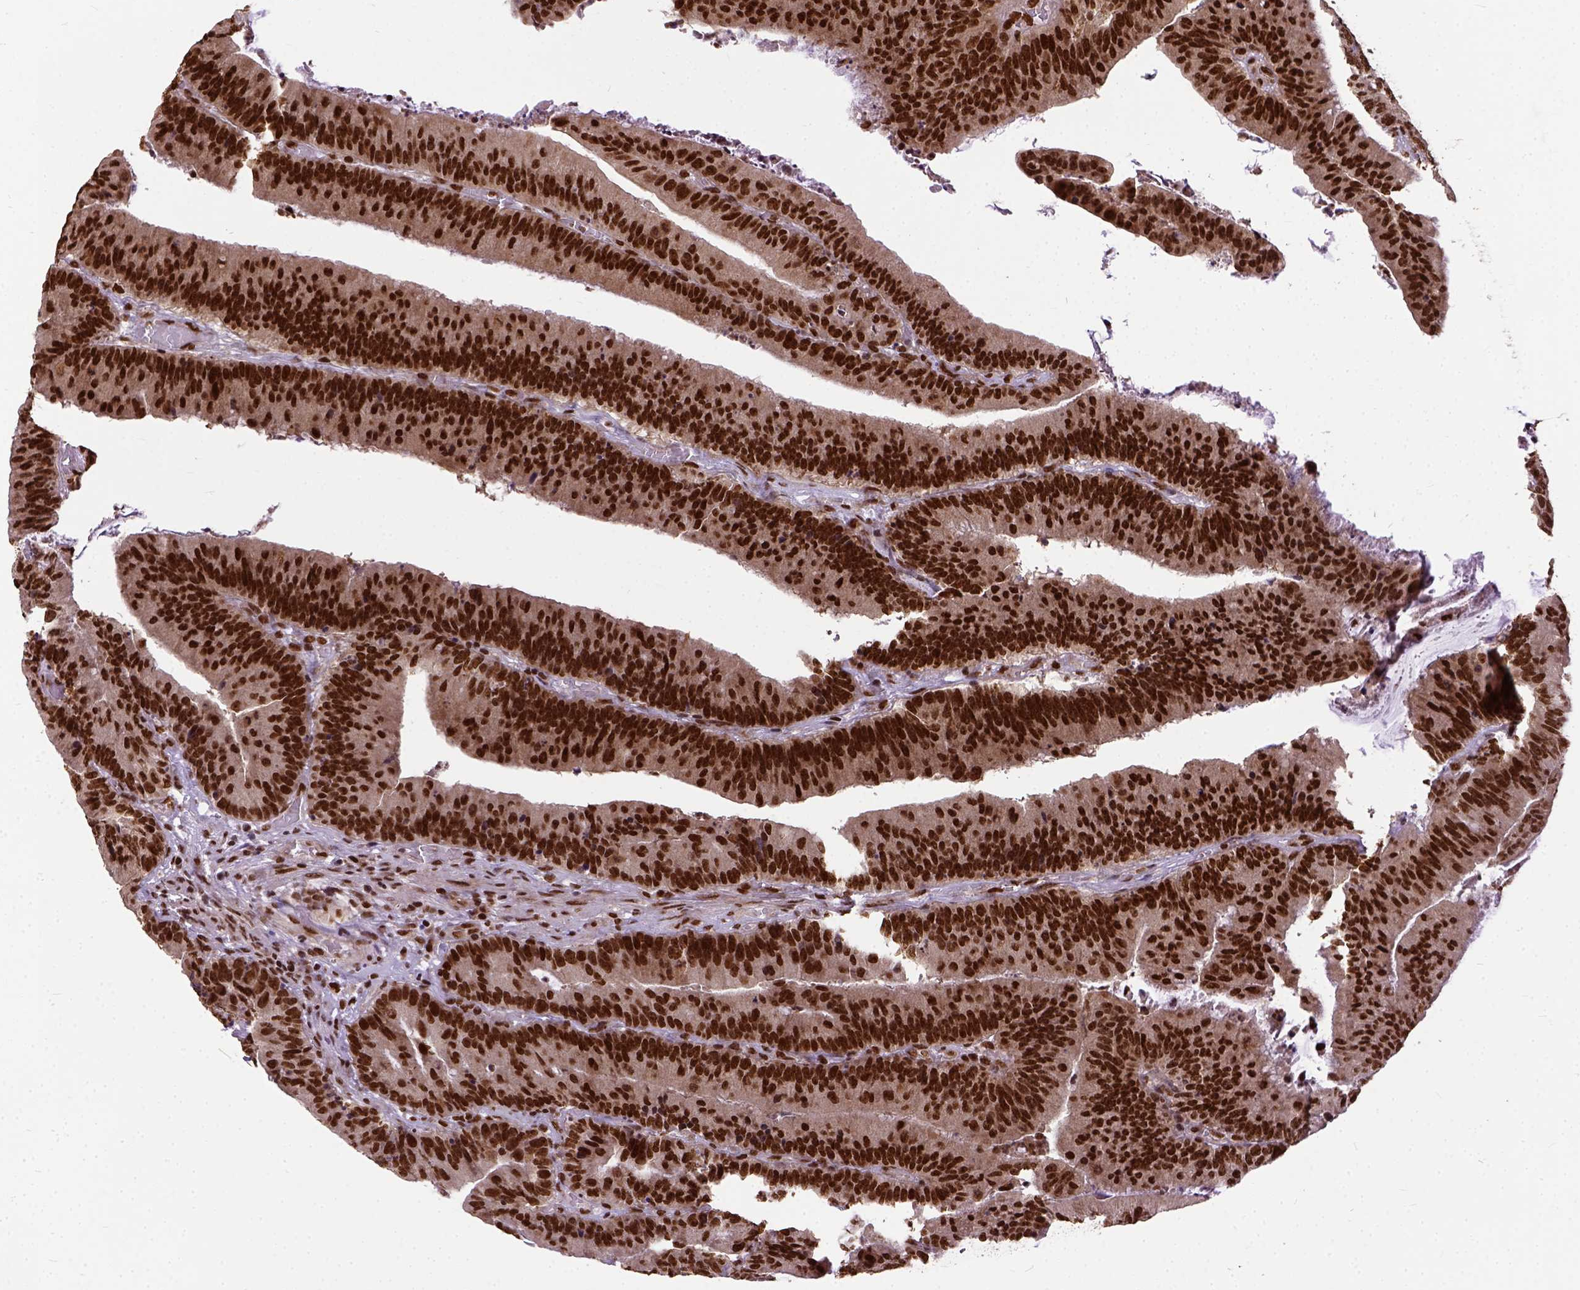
{"staining": {"intensity": "strong", "quantity": ">75%", "location": "nuclear"}, "tissue": "colorectal cancer", "cell_type": "Tumor cells", "image_type": "cancer", "snomed": [{"axis": "morphology", "description": "Adenocarcinoma, NOS"}, {"axis": "topography", "description": "Colon"}], "caption": "Immunohistochemical staining of human adenocarcinoma (colorectal) displays high levels of strong nuclear staining in about >75% of tumor cells. (IHC, brightfield microscopy, high magnification).", "gene": "NACC1", "patient": {"sex": "female", "age": 78}}